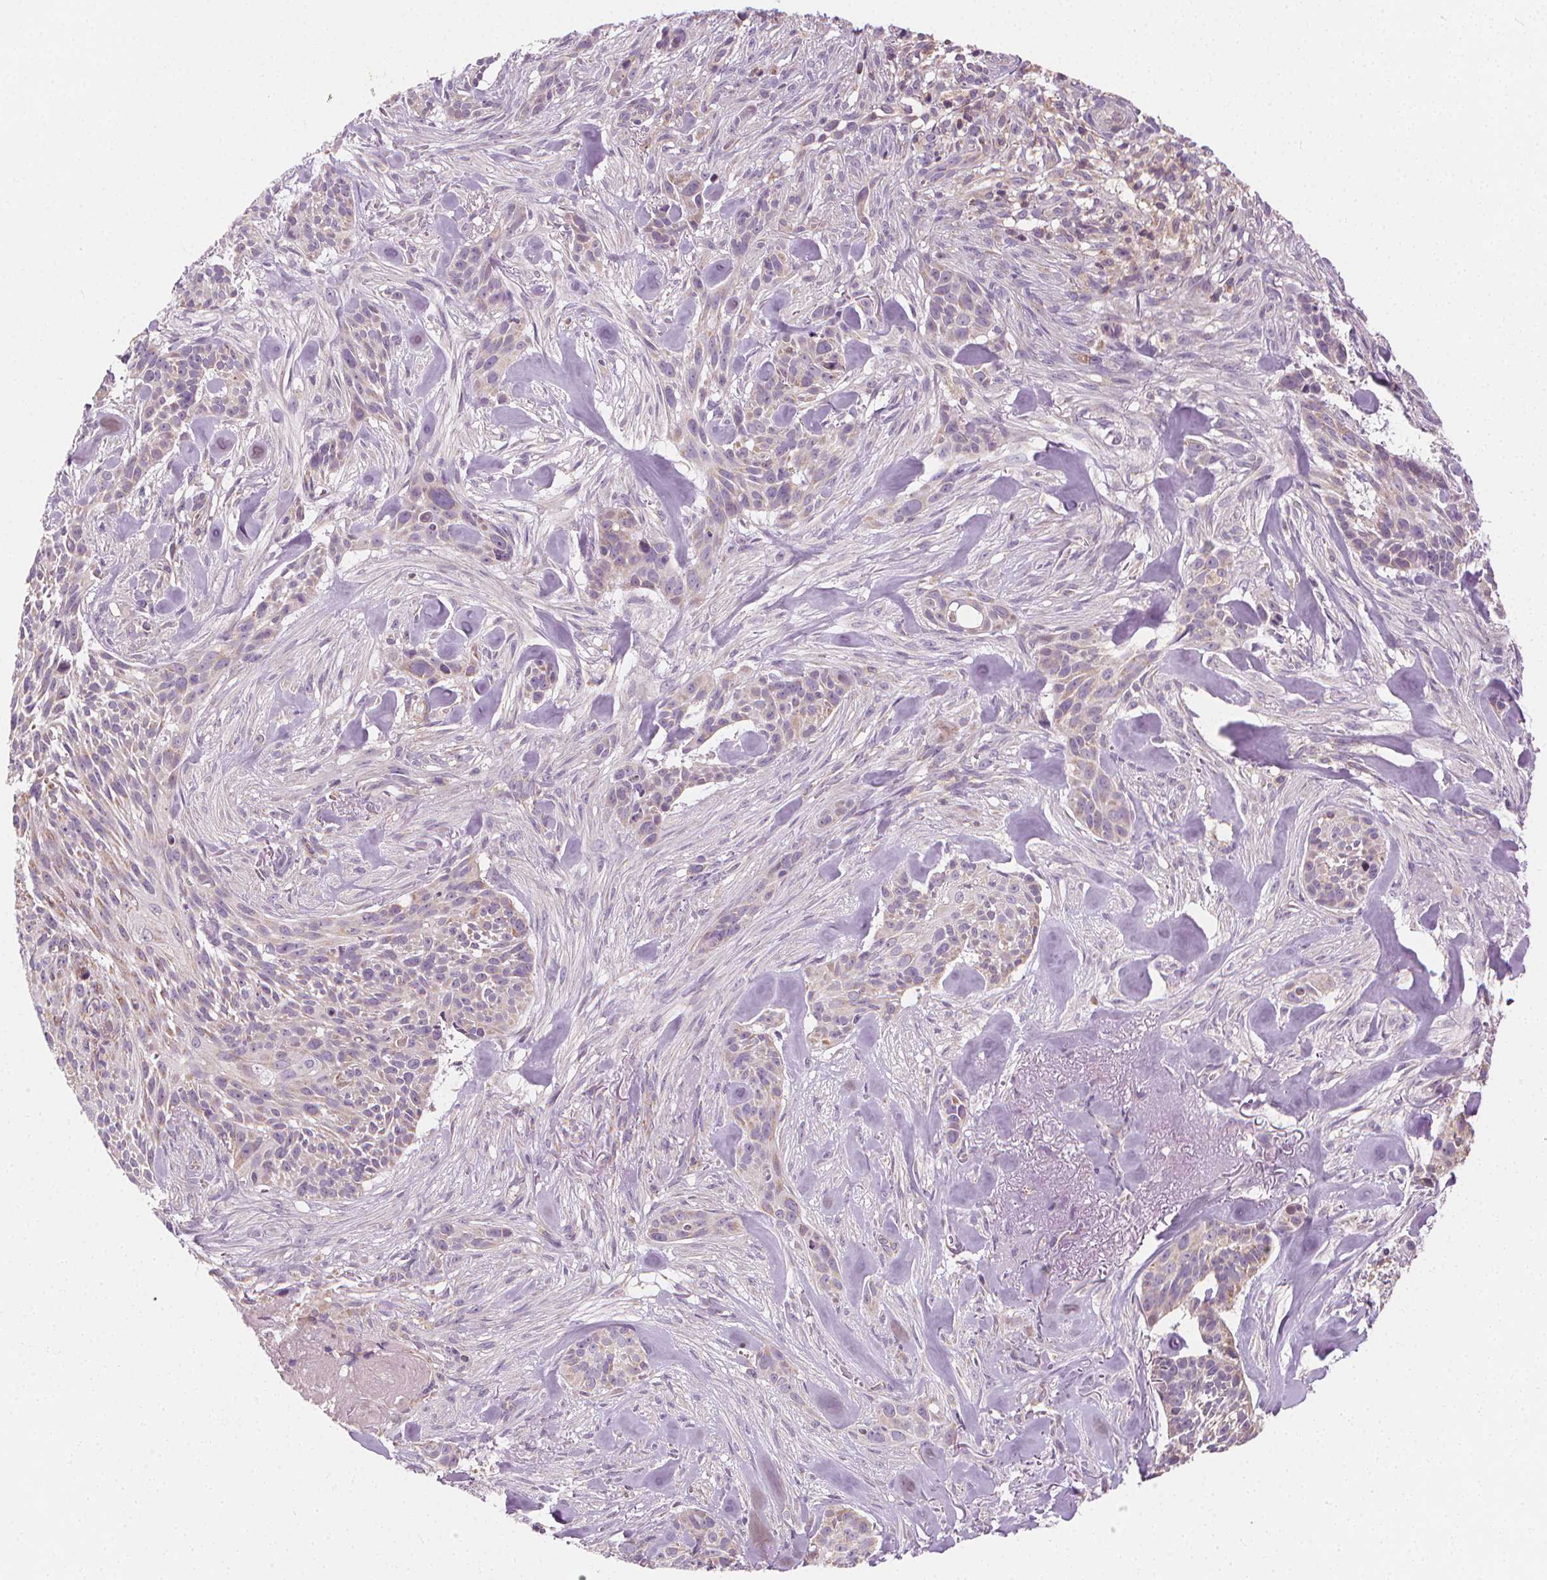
{"staining": {"intensity": "negative", "quantity": "none", "location": "none"}, "tissue": "skin cancer", "cell_type": "Tumor cells", "image_type": "cancer", "snomed": [{"axis": "morphology", "description": "Basal cell carcinoma"}, {"axis": "topography", "description": "Skin"}], "caption": "Immunohistochemical staining of human skin cancer (basal cell carcinoma) exhibits no significant staining in tumor cells.", "gene": "RAB20", "patient": {"sex": "male", "age": 87}}